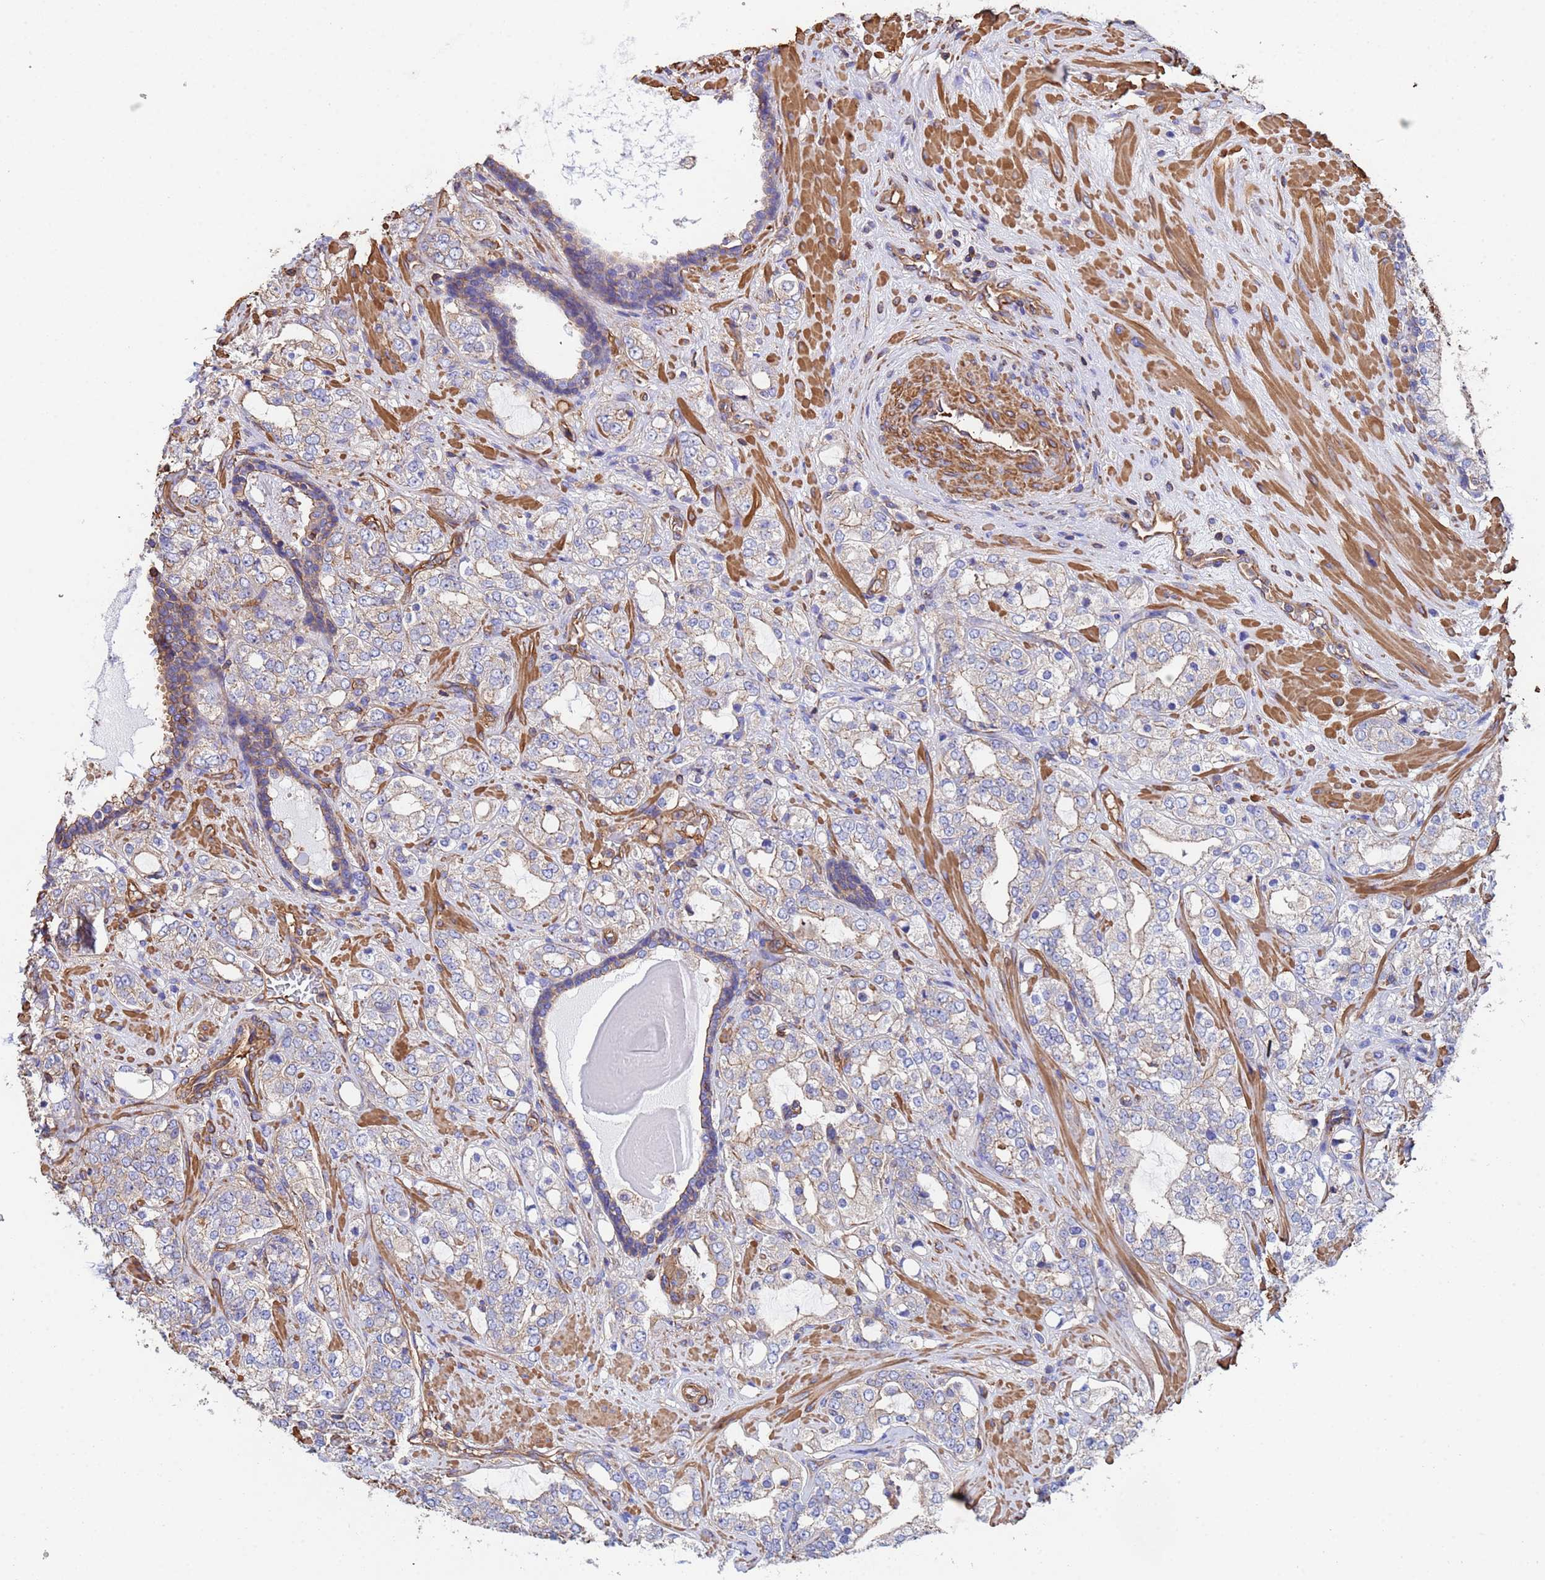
{"staining": {"intensity": "weak", "quantity": "<25%", "location": "cytoplasmic/membranous"}, "tissue": "prostate cancer", "cell_type": "Tumor cells", "image_type": "cancer", "snomed": [{"axis": "morphology", "description": "Adenocarcinoma, High grade"}, {"axis": "topography", "description": "Prostate"}], "caption": "The photomicrograph displays no significant positivity in tumor cells of prostate adenocarcinoma (high-grade).", "gene": "MYL12A", "patient": {"sex": "male", "age": 64}}